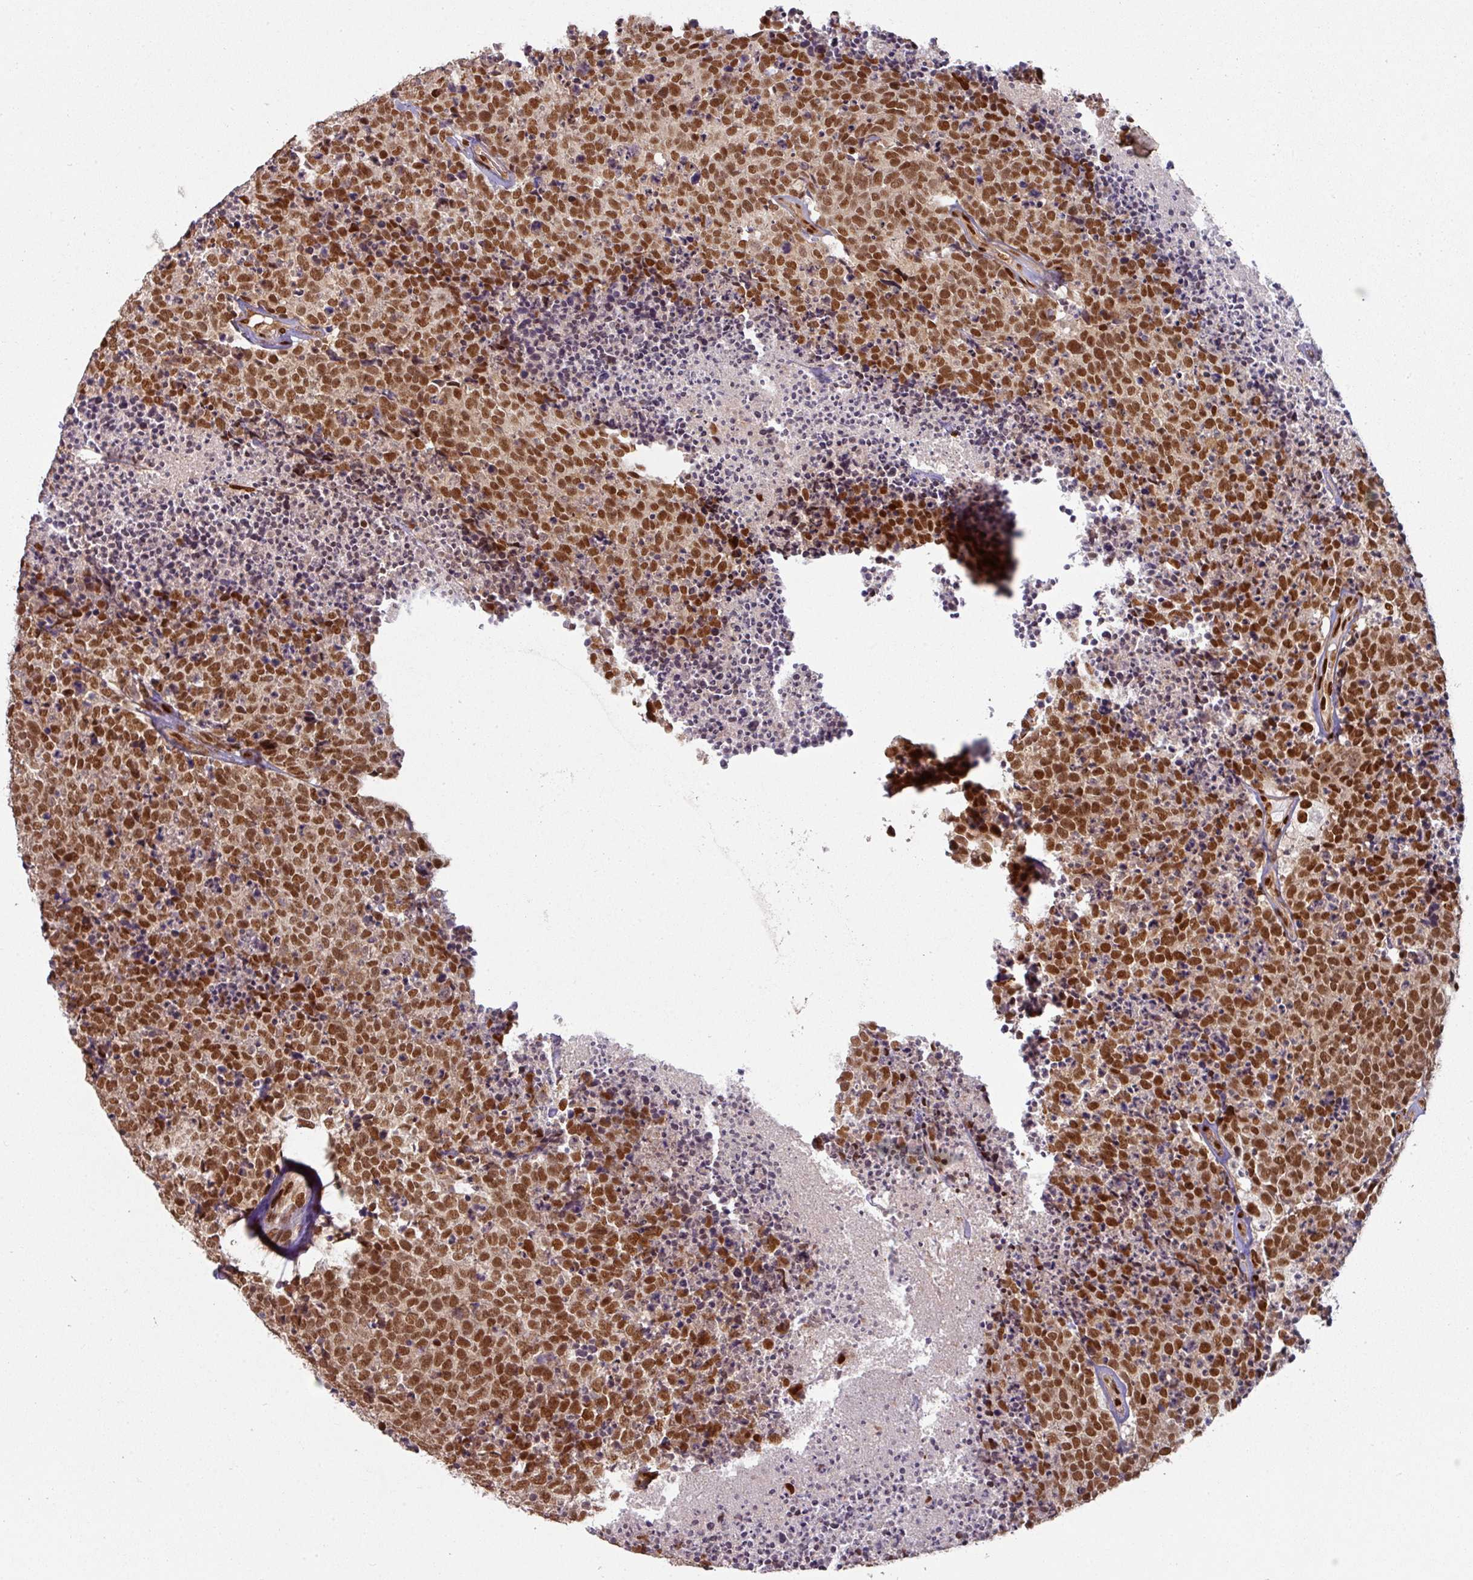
{"staining": {"intensity": "strong", "quantity": ">75%", "location": "nuclear"}, "tissue": "carcinoid", "cell_type": "Tumor cells", "image_type": "cancer", "snomed": [{"axis": "morphology", "description": "Carcinoid, malignant, NOS"}, {"axis": "topography", "description": "Skin"}], "caption": "A brown stain shows strong nuclear positivity of a protein in human malignant carcinoid tumor cells.", "gene": "SIK3", "patient": {"sex": "female", "age": 79}}